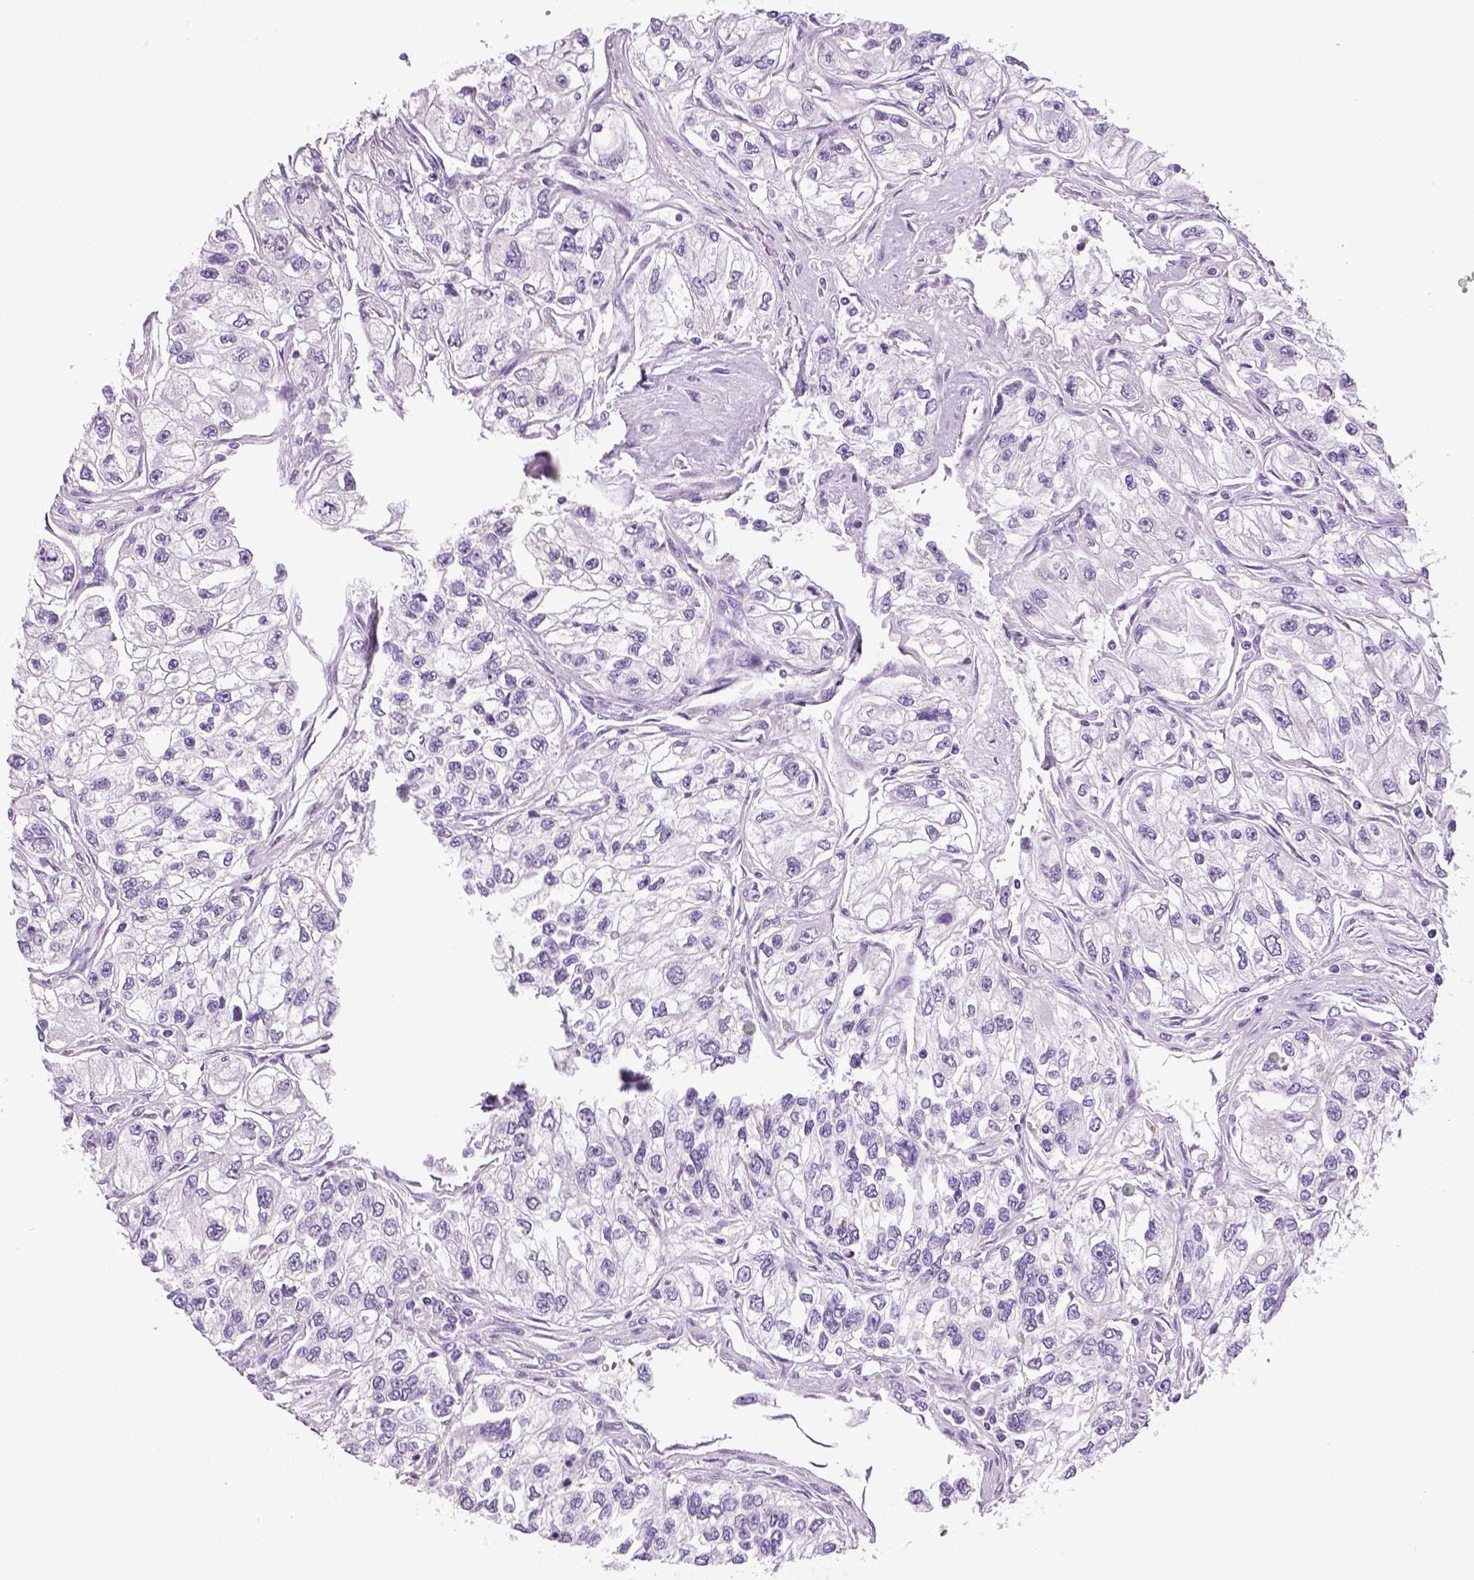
{"staining": {"intensity": "negative", "quantity": "none", "location": "none"}, "tissue": "renal cancer", "cell_type": "Tumor cells", "image_type": "cancer", "snomed": [{"axis": "morphology", "description": "Adenocarcinoma, NOS"}, {"axis": "topography", "description": "Kidney"}], "caption": "Renal adenocarcinoma stained for a protein using IHC reveals no staining tumor cells.", "gene": "NECAB2", "patient": {"sex": "female", "age": 59}}